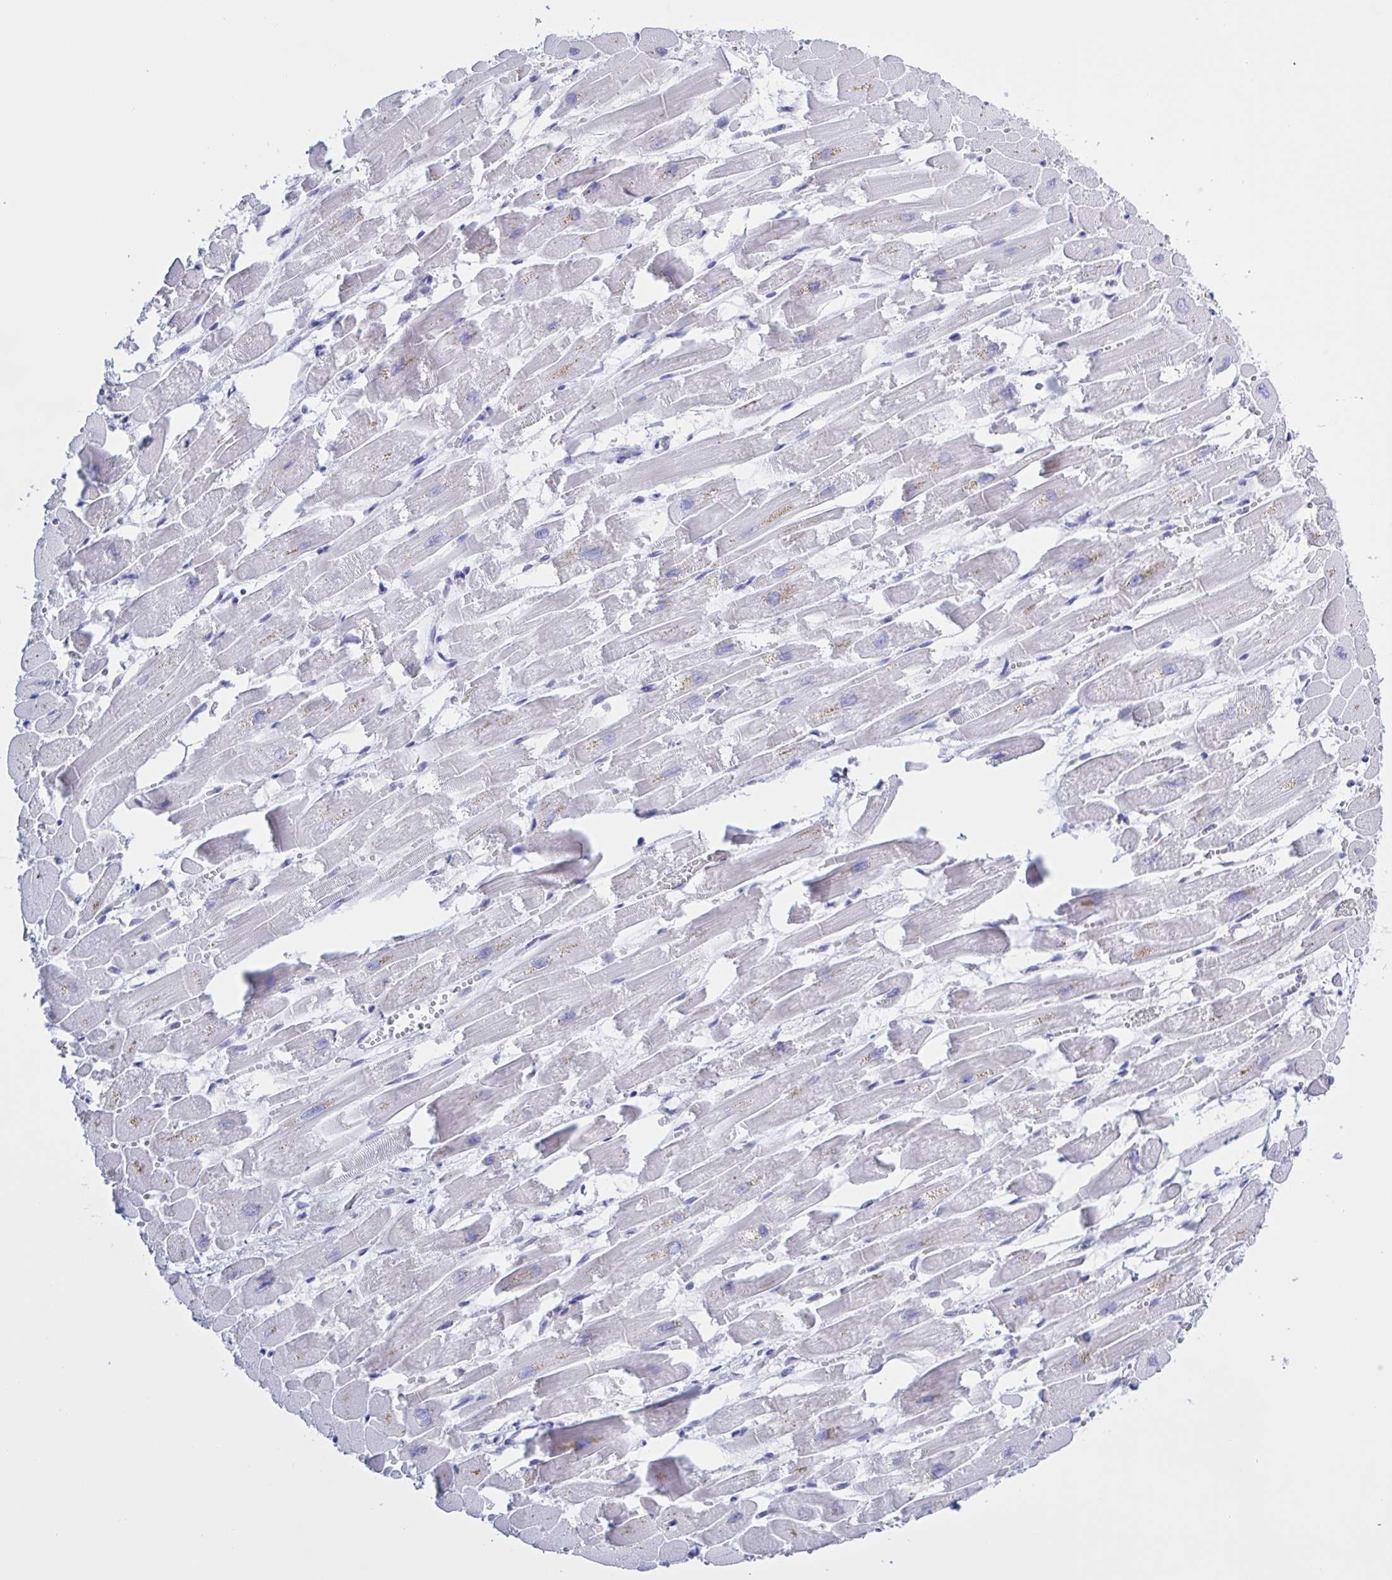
{"staining": {"intensity": "moderate", "quantity": "<25%", "location": "cytoplasmic/membranous"}, "tissue": "heart muscle", "cell_type": "Cardiomyocytes", "image_type": "normal", "snomed": [{"axis": "morphology", "description": "Normal tissue, NOS"}, {"axis": "topography", "description": "Heart"}], "caption": "This histopathology image reveals immunohistochemistry staining of normal heart muscle, with low moderate cytoplasmic/membranous staining in approximately <25% of cardiomyocytes.", "gene": "CHMP5", "patient": {"sex": "female", "age": 52}}